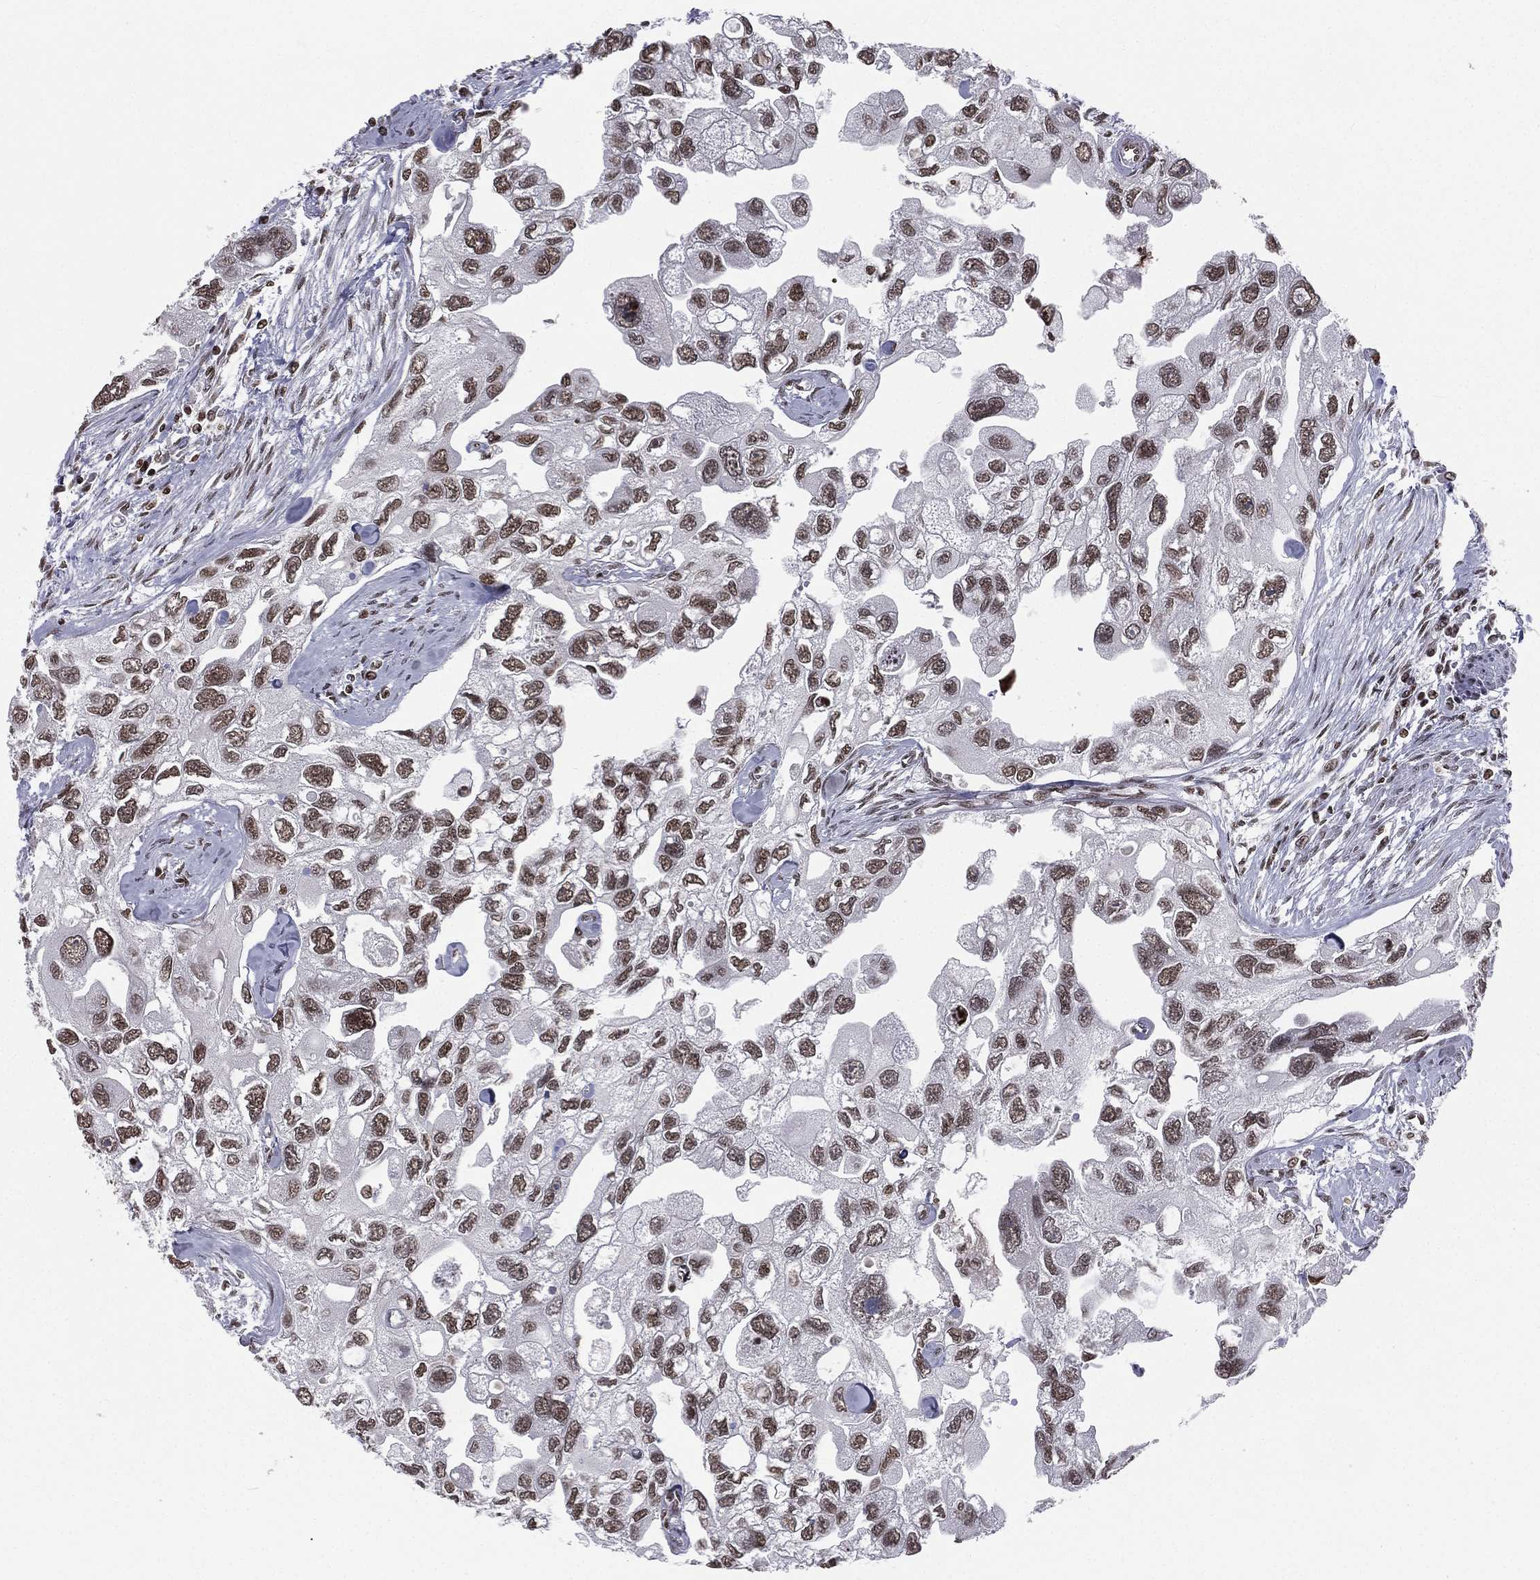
{"staining": {"intensity": "moderate", "quantity": ">75%", "location": "nuclear"}, "tissue": "urothelial cancer", "cell_type": "Tumor cells", "image_type": "cancer", "snomed": [{"axis": "morphology", "description": "Urothelial carcinoma, High grade"}, {"axis": "topography", "description": "Urinary bladder"}], "caption": "Urothelial cancer stained with a protein marker displays moderate staining in tumor cells.", "gene": "RFX7", "patient": {"sex": "male", "age": 59}}